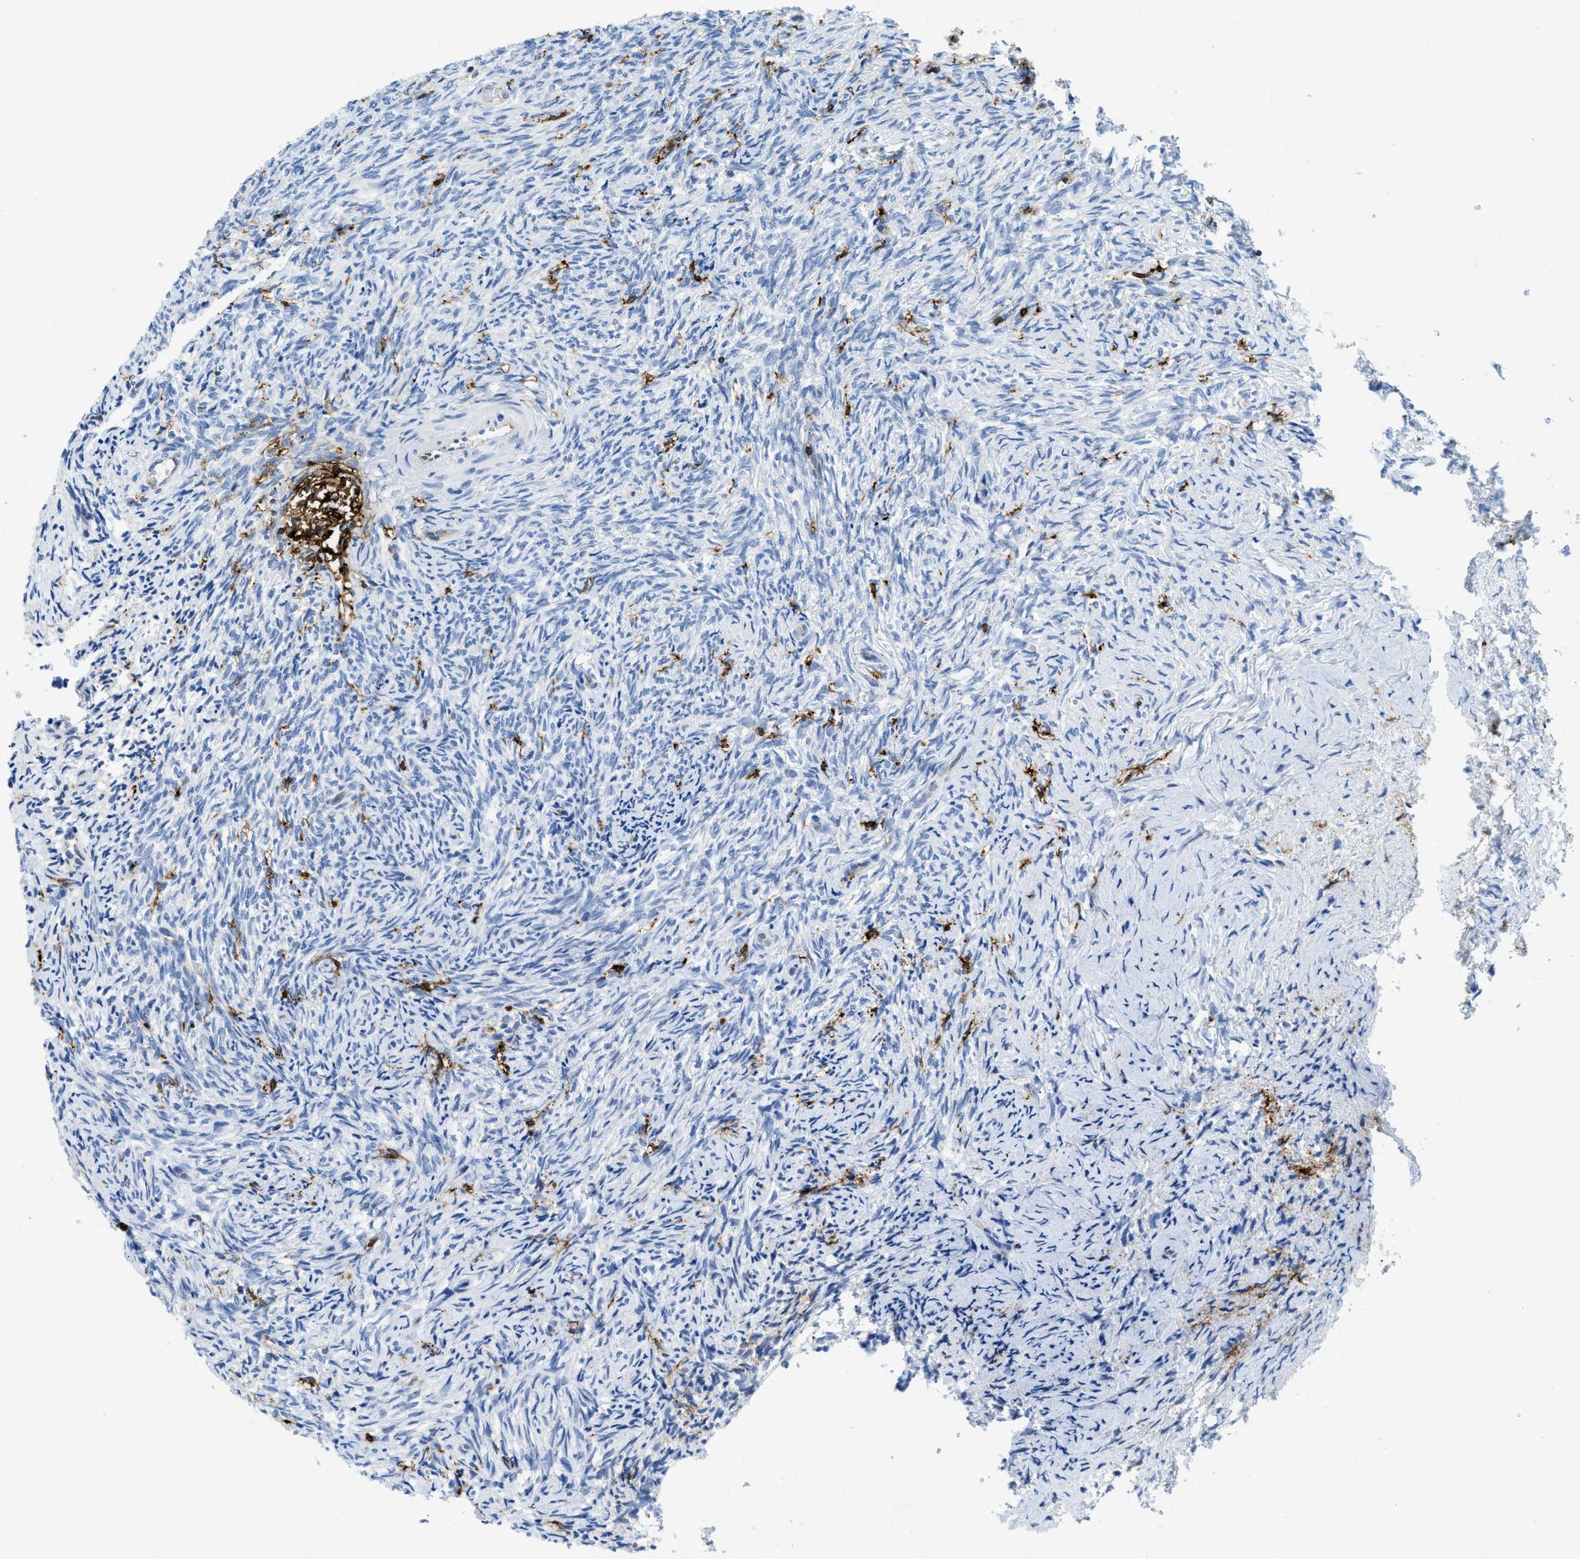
{"staining": {"intensity": "negative", "quantity": "none", "location": "none"}, "tissue": "ovary", "cell_type": "Ovarian stroma cells", "image_type": "normal", "snomed": [{"axis": "morphology", "description": "Normal tissue, NOS"}, {"axis": "topography", "description": "Ovary"}], "caption": "High power microscopy micrograph of an immunohistochemistry micrograph of benign ovary, revealing no significant positivity in ovarian stroma cells. (DAB immunohistochemistry visualized using brightfield microscopy, high magnification).", "gene": "CD226", "patient": {"sex": "female", "age": 41}}